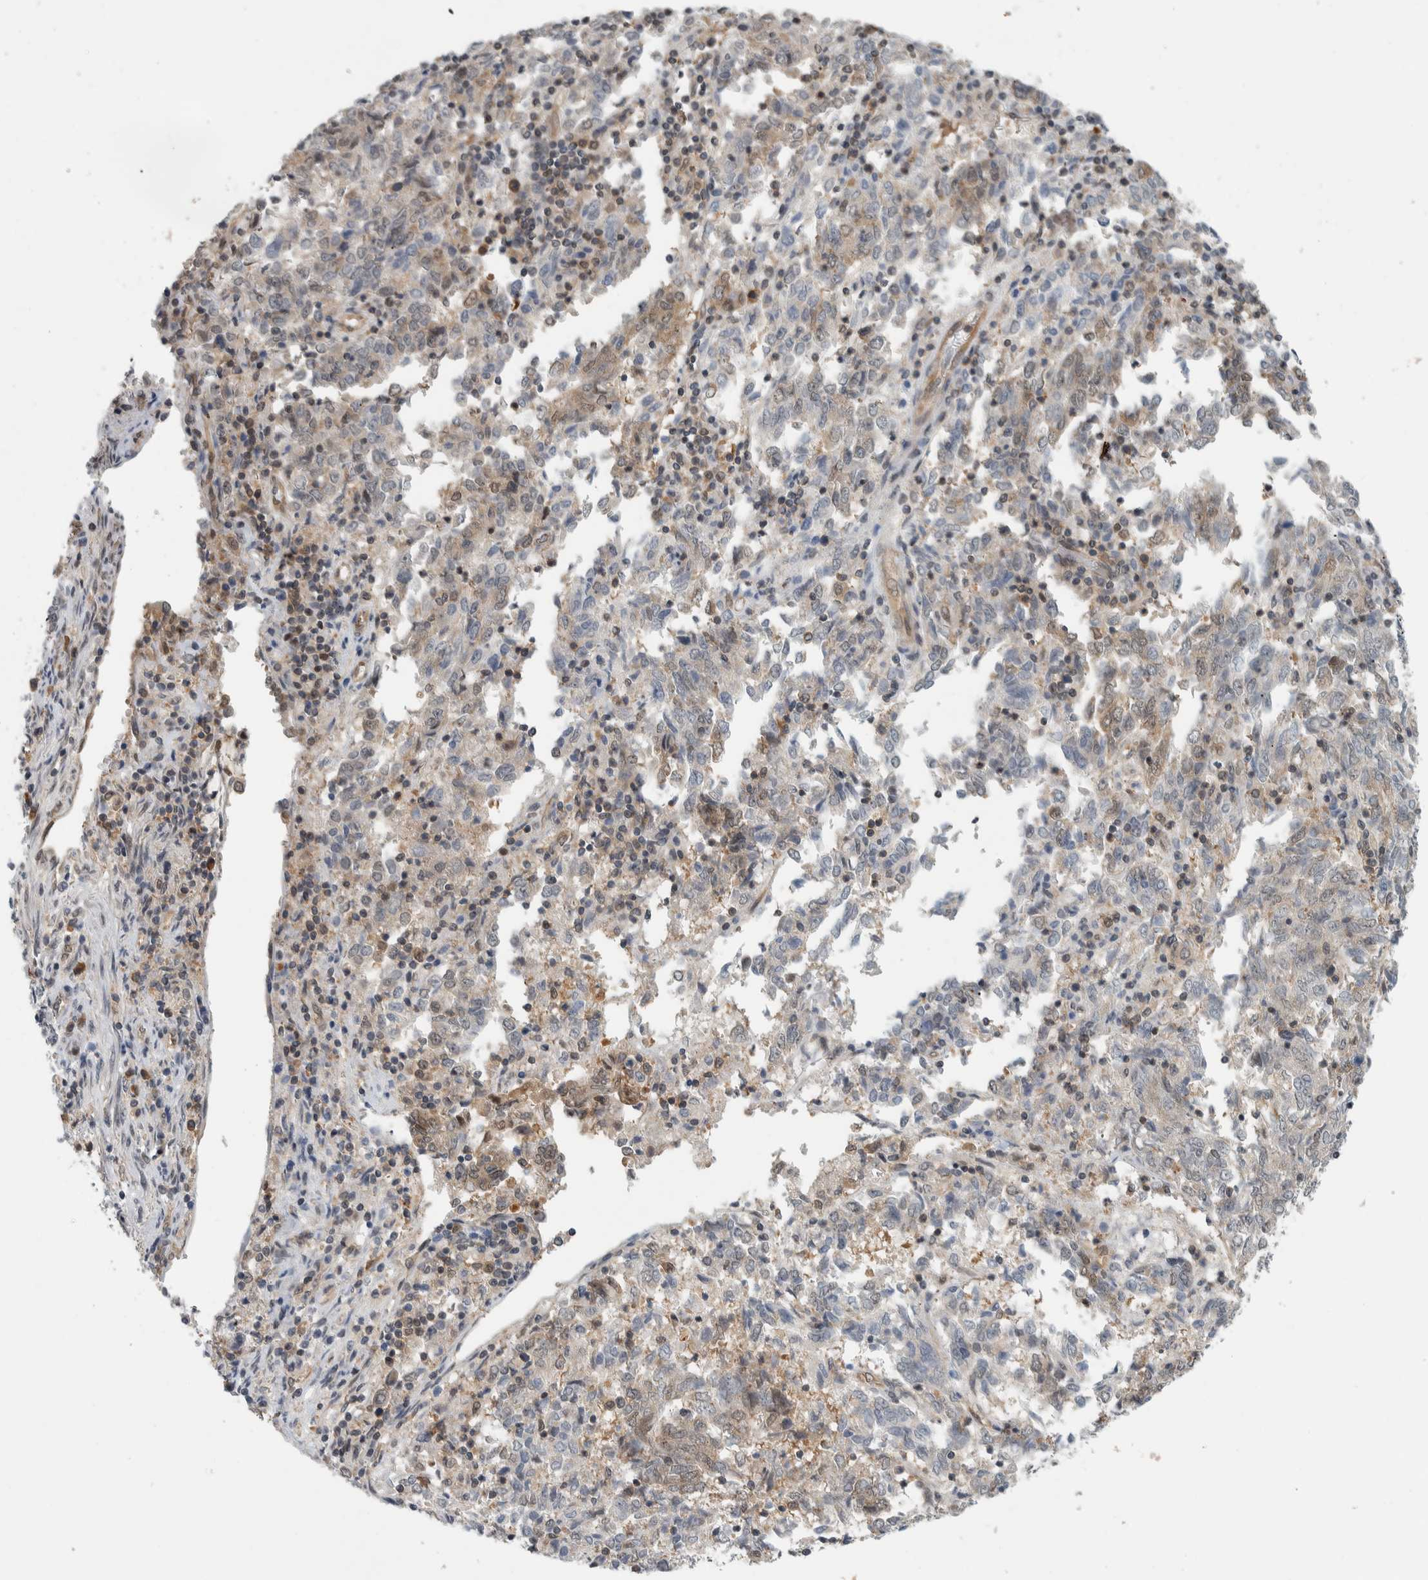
{"staining": {"intensity": "weak", "quantity": "<25%", "location": "cytoplasmic/membranous"}, "tissue": "endometrial cancer", "cell_type": "Tumor cells", "image_type": "cancer", "snomed": [{"axis": "morphology", "description": "Adenocarcinoma, NOS"}, {"axis": "topography", "description": "Endometrium"}], "caption": "IHC micrograph of neoplastic tissue: endometrial cancer stained with DAB (3,3'-diaminobenzidine) shows no significant protein positivity in tumor cells.", "gene": "CCDC43", "patient": {"sex": "female", "age": 80}}